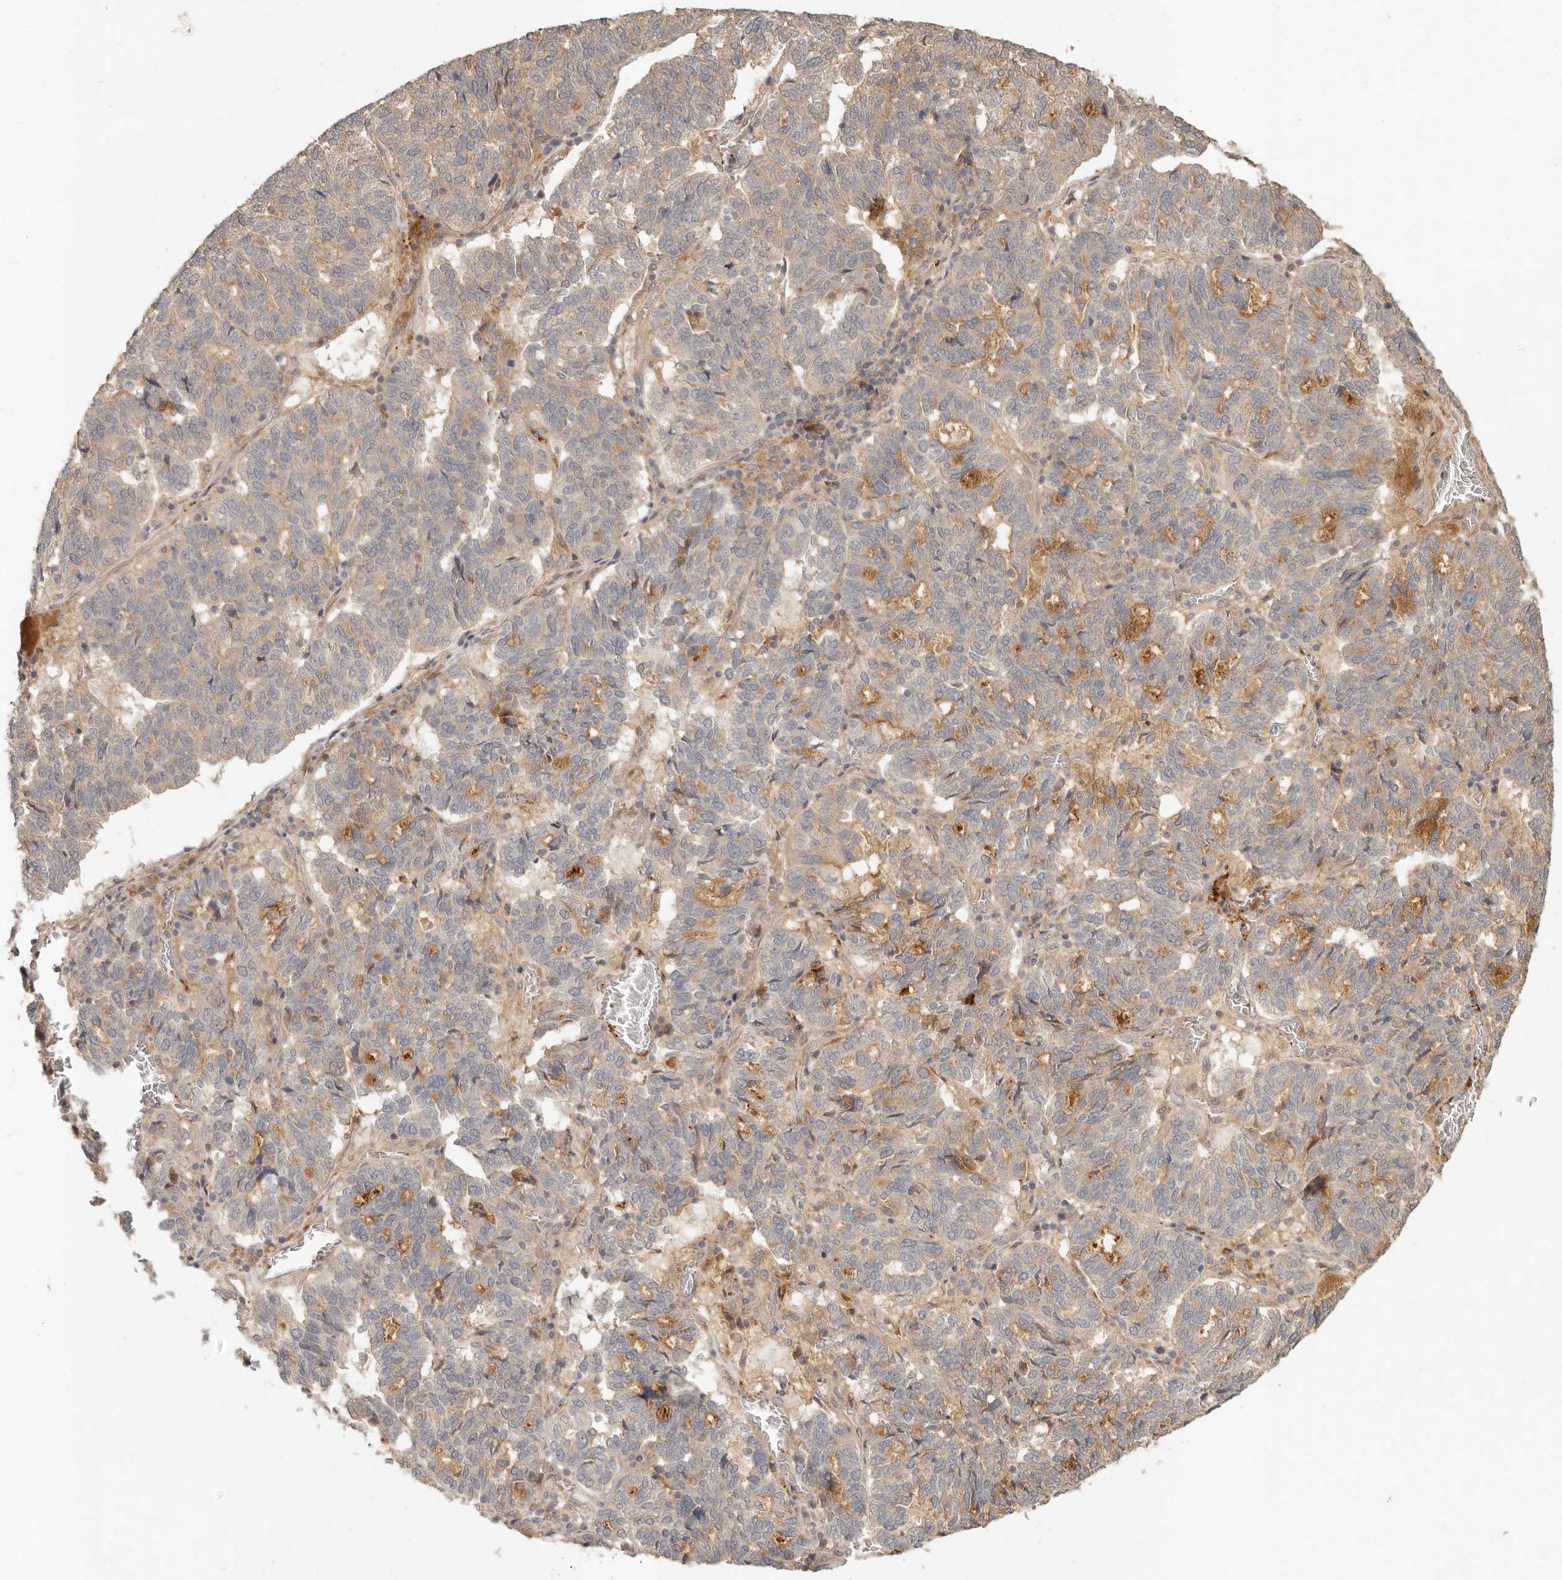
{"staining": {"intensity": "weak", "quantity": "25%-75%", "location": "cytoplasmic/membranous"}, "tissue": "ovarian cancer", "cell_type": "Tumor cells", "image_type": "cancer", "snomed": [{"axis": "morphology", "description": "Cystadenocarcinoma, serous, NOS"}, {"axis": "topography", "description": "Ovary"}], "caption": "DAB immunohistochemical staining of human serous cystadenocarcinoma (ovarian) demonstrates weak cytoplasmic/membranous protein expression in approximately 25%-75% of tumor cells. The staining was performed using DAB, with brown indicating positive protein expression. Nuclei are stained blue with hematoxylin.", "gene": "VIPR1", "patient": {"sex": "female", "age": 59}}